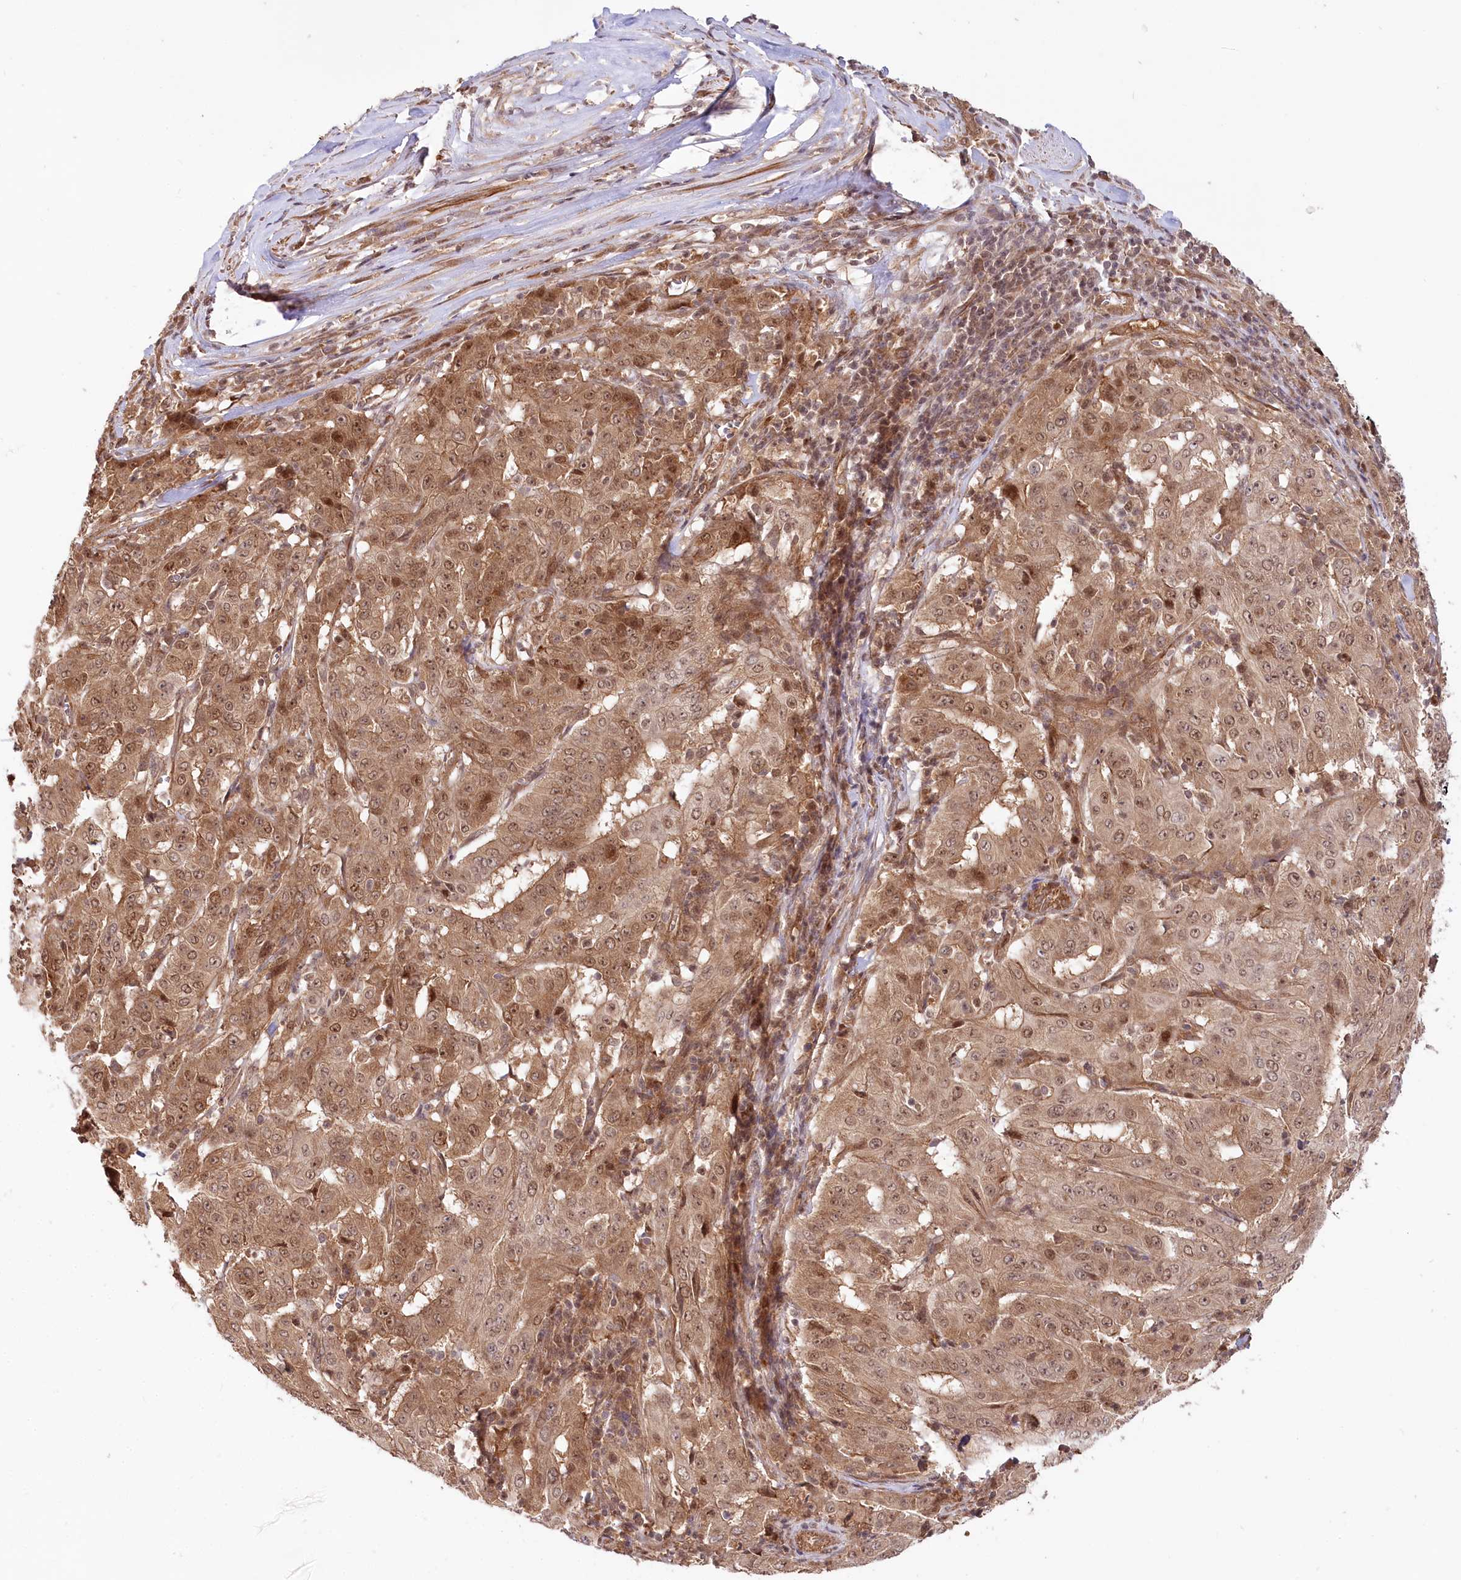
{"staining": {"intensity": "moderate", "quantity": ">75%", "location": "cytoplasmic/membranous,nuclear"}, "tissue": "pancreatic cancer", "cell_type": "Tumor cells", "image_type": "cancer", "snomed": [{"axis": "morphology", "description": "Adenocarcinoma, NOS"}, {"axis": "topography", "description": "Pancreas"}], "caption": "Protein expression analysis of pancreatic adenocarcinoma exhibits moderate cytoplasmic/membranous and nuclear positivity in approximately >75% of tumor cells.", "gene": "CEP70", "patient": {"sex": "male", "age": 63}}